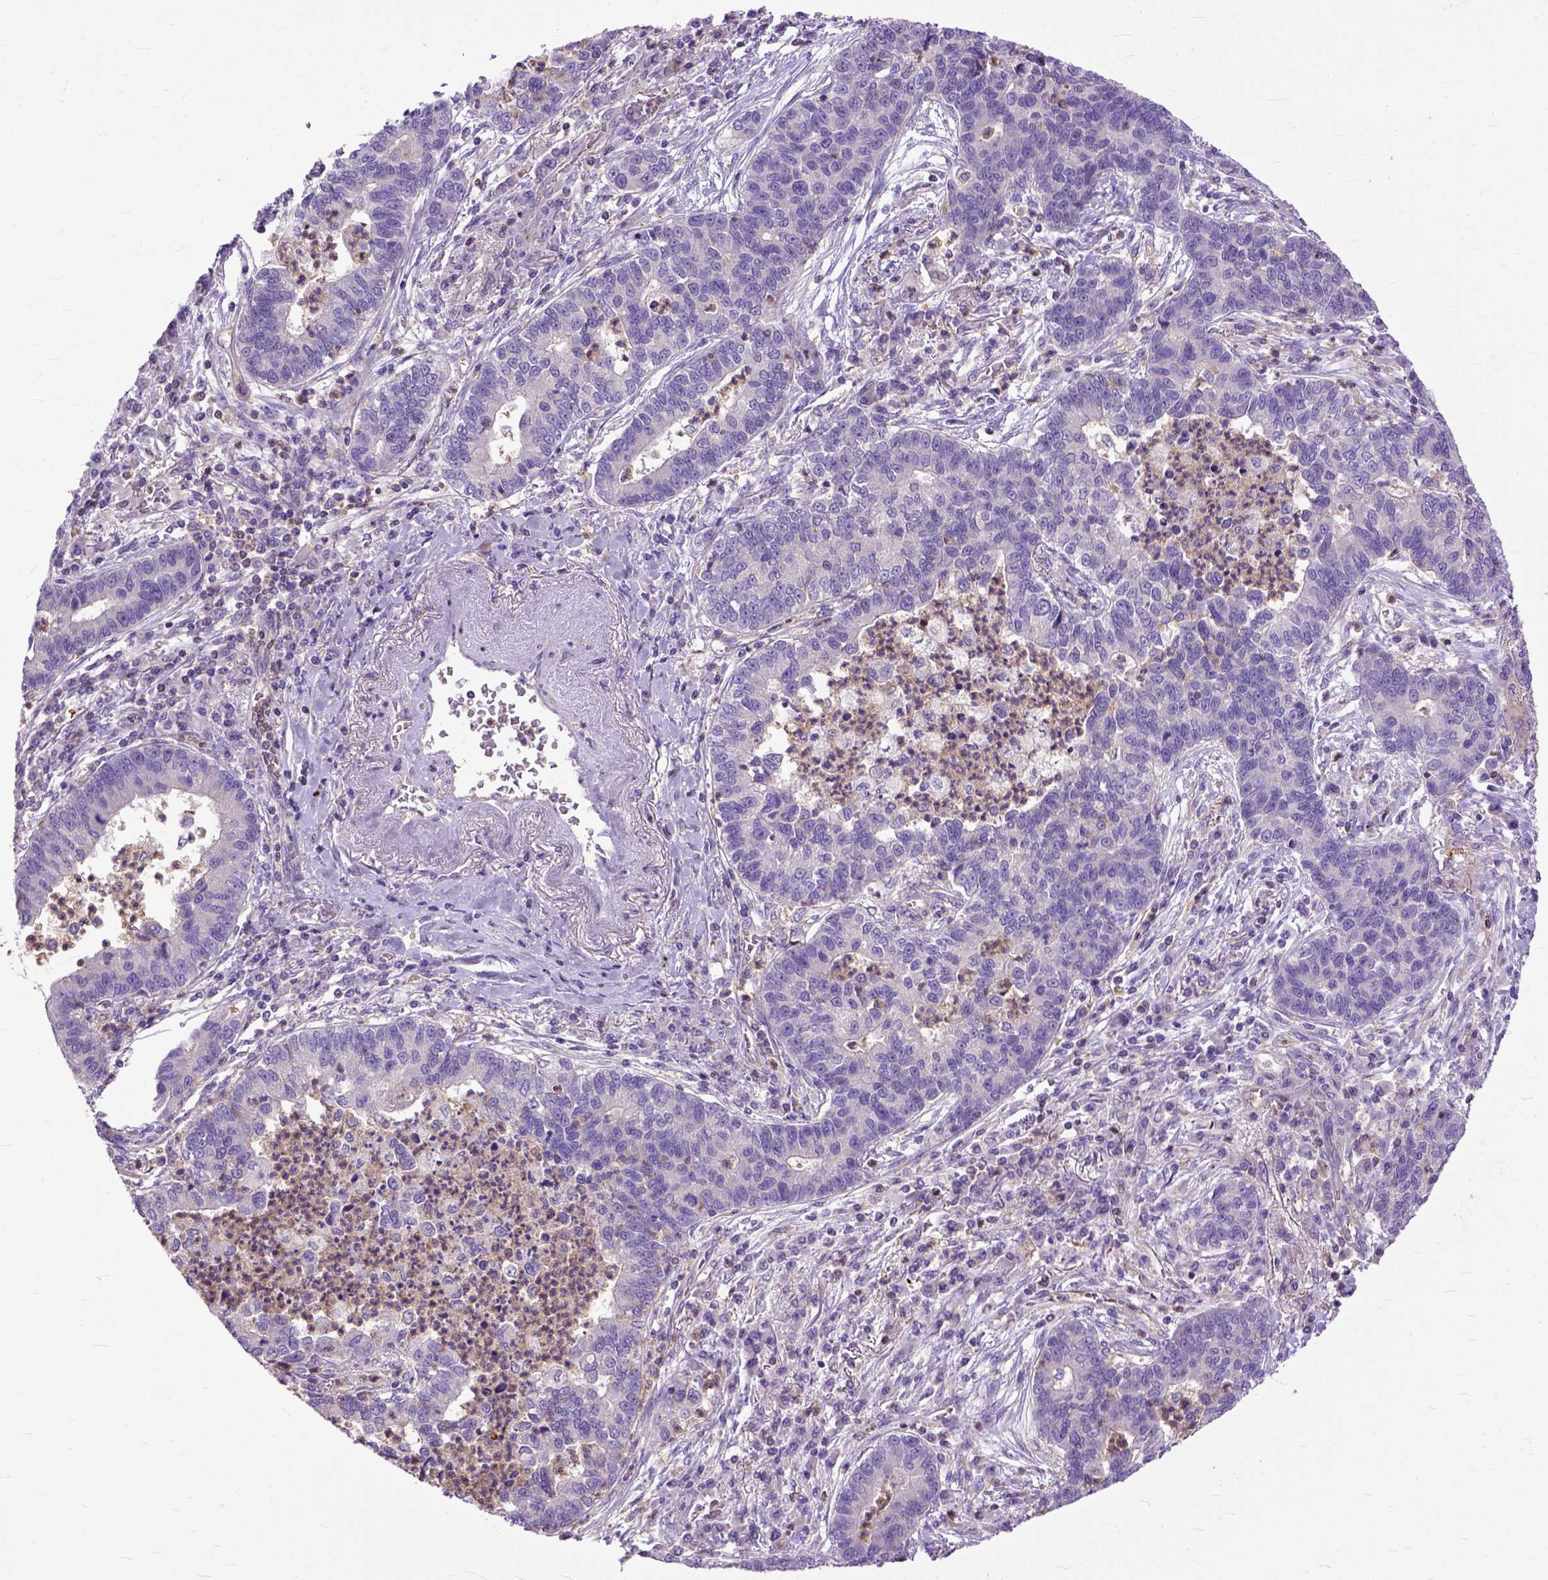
{"staining": {"intensity": "negative", "quantity": "none", "location": "none"}, "tissue": "lung cancer", "cell_type": "Tumor cells", "image_type": "cancer", "snomed": [{"axis": "morphology", "description": "Adenocarcinoma, NOS"}, {"axis": "topography", "description": "Lung"}], "caption": "This is an immunohistochemistry (IHC) micrograph of lung cancer (adenocarcinoma). There is no staining in tumor cells.", "gene": "NAMPT", "patient": {"sex": "female", "age": 57}}